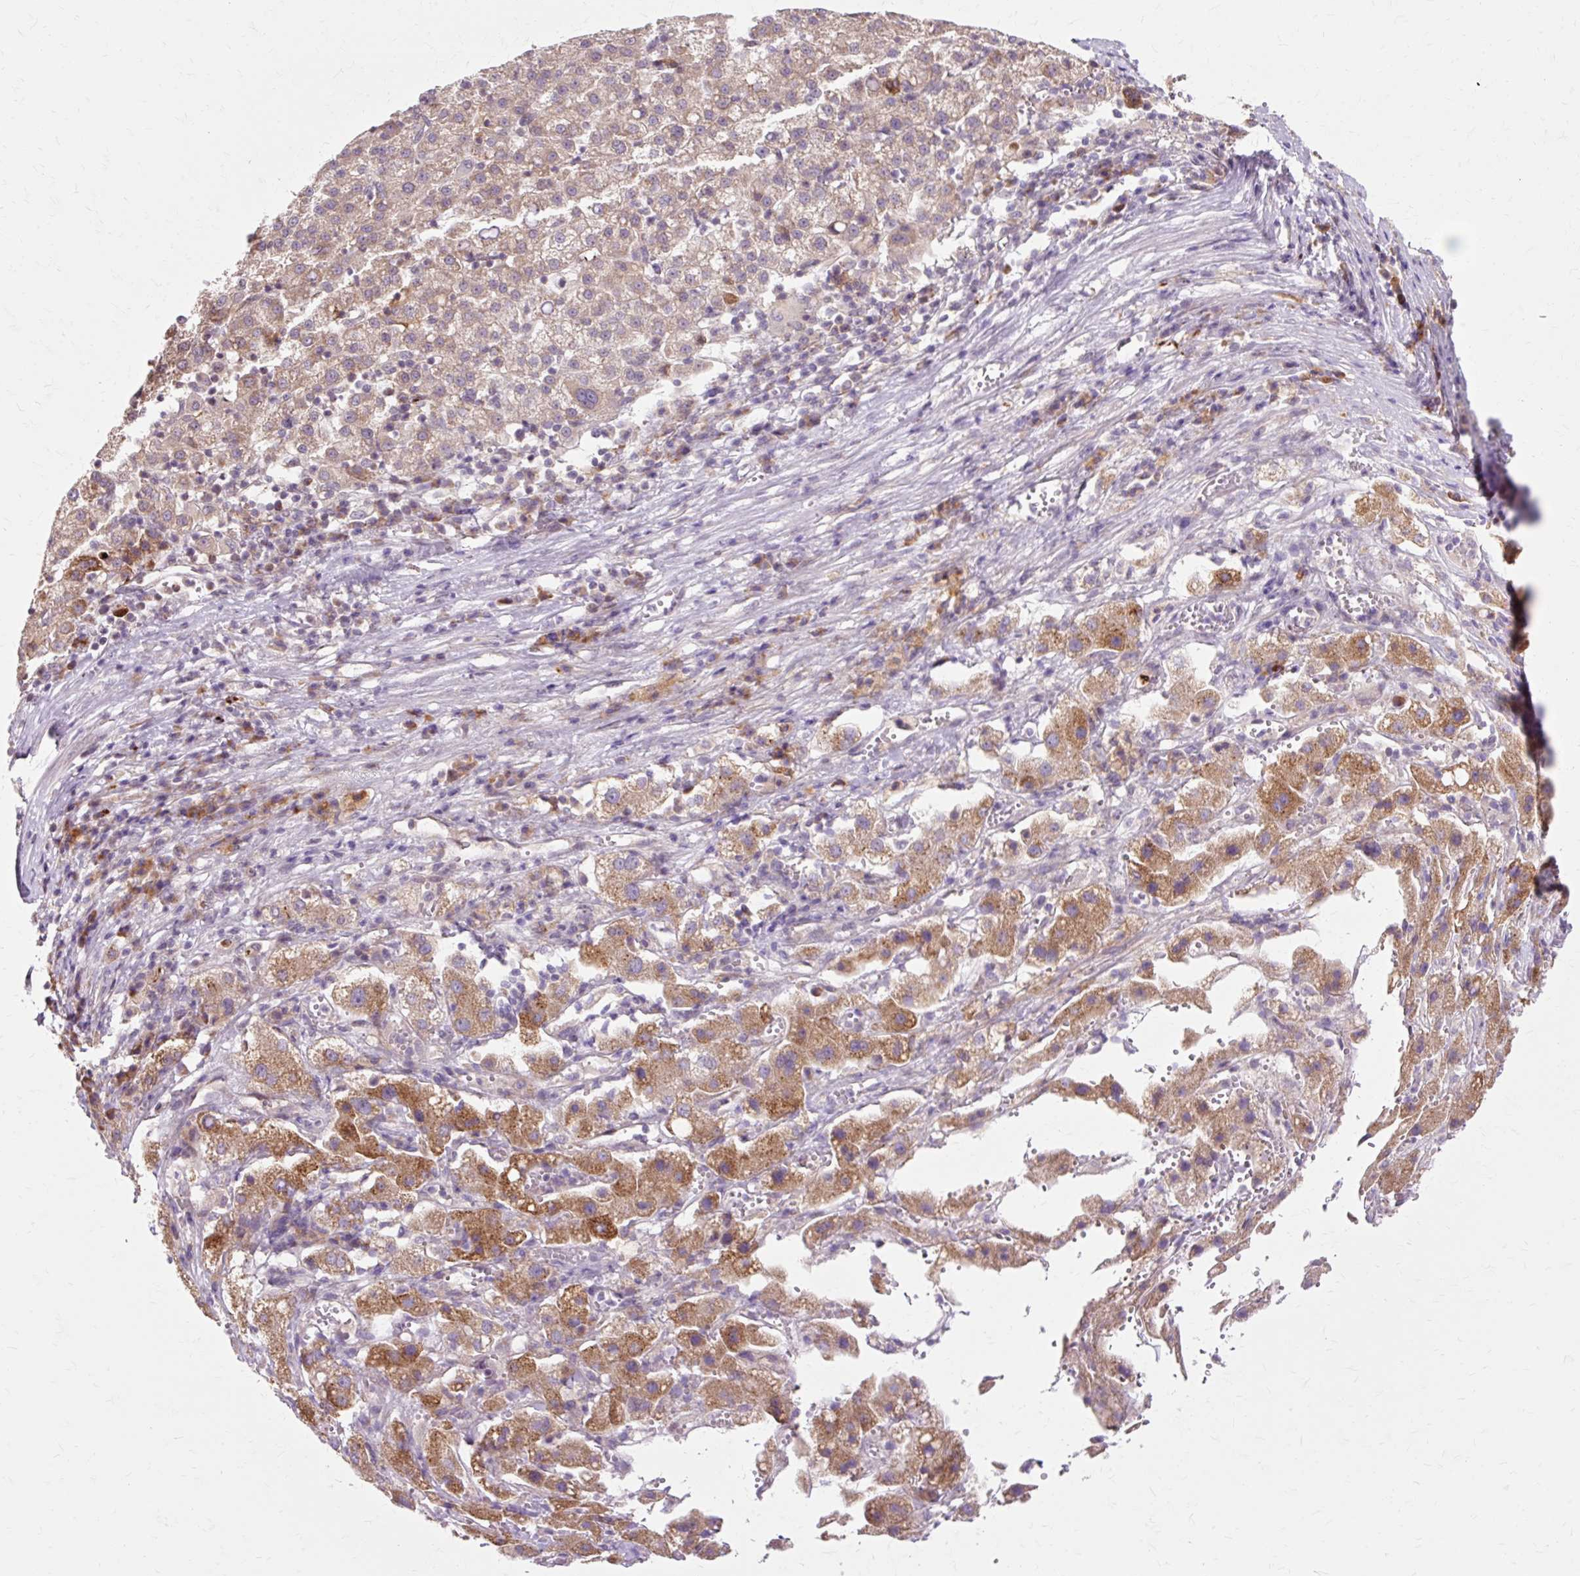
{"staining": {"intensity": "weak", "quantity": "25%-75%", "location": "cytoplasmic/membranous"}, "tissue": "liver cancer", "cell_type": "Tumor cells", "image_type": "cancer", "snomed": [{"axis": "morphology", "description": "Carcinoma, Hepatocellular, NOS"}, {"axis": "topography", "description": "Liver"}], "caption": "The histopathology image displays a brown stain indicating the presence of a protein in the cytoplasmic/membranous of tumor cells in liver cancer.", "gene": "GEMIN2", "patient": {"sex": "female", "age": 58}}